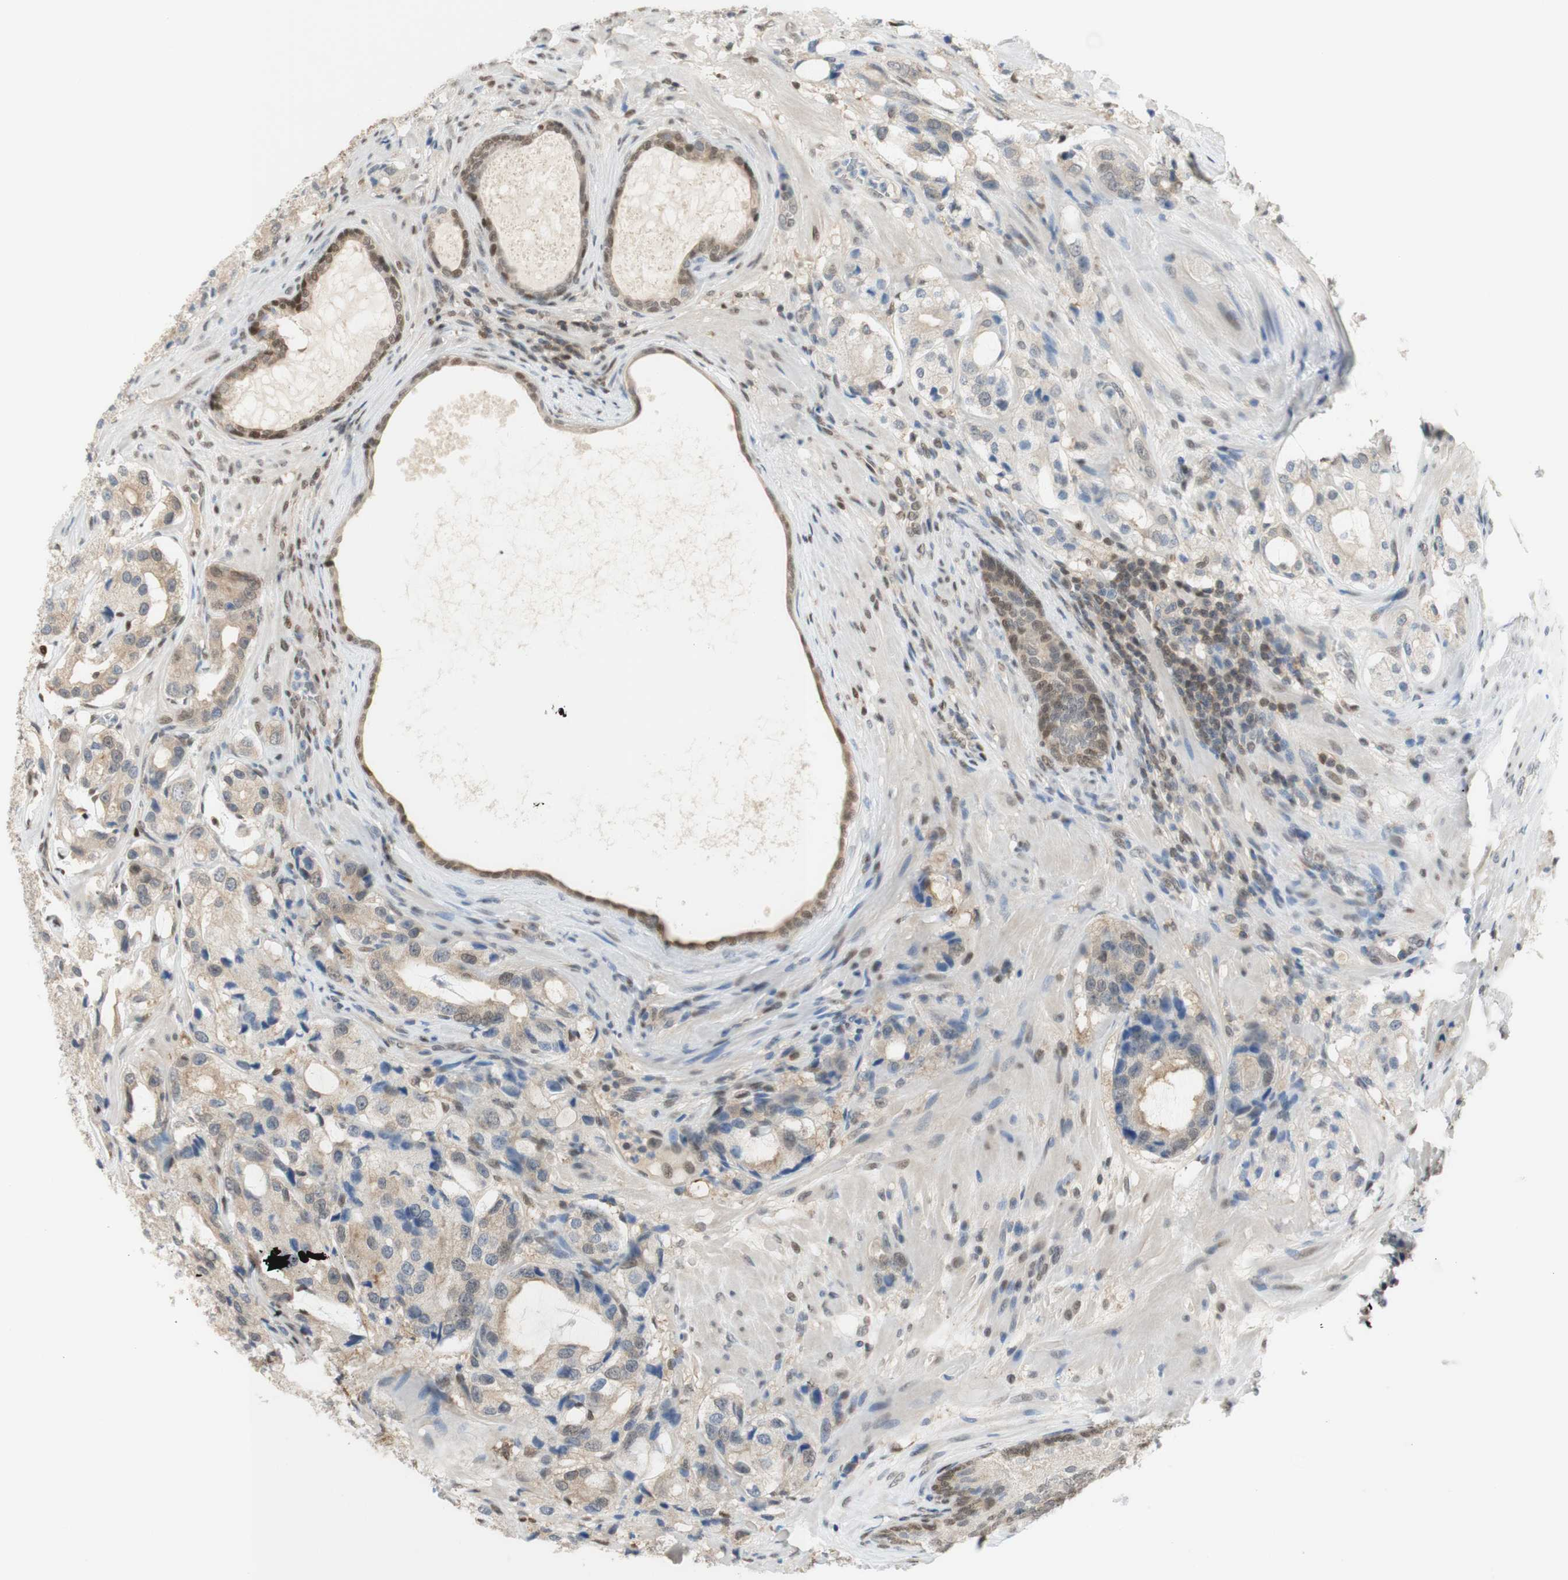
{"staining": {"intensity": "weak", "quantity": ">75%", "location": "cytoplasmic/membranous"}, "tissue": "prostate cancer", "cell_type": "Tumor cells", "image_type": "cancer", "snomed": [{"axis": "morphology", "description": "Adenocarcinoma, High grade"}, {"axis": "topography", "description": "Prostate"}], "caption": "Human prostate cancer stained with a protein marker exhibits weak staining in tumor cells.", "gene": "NAP1L4", "patient": {"sex": "male", "age": 65}}